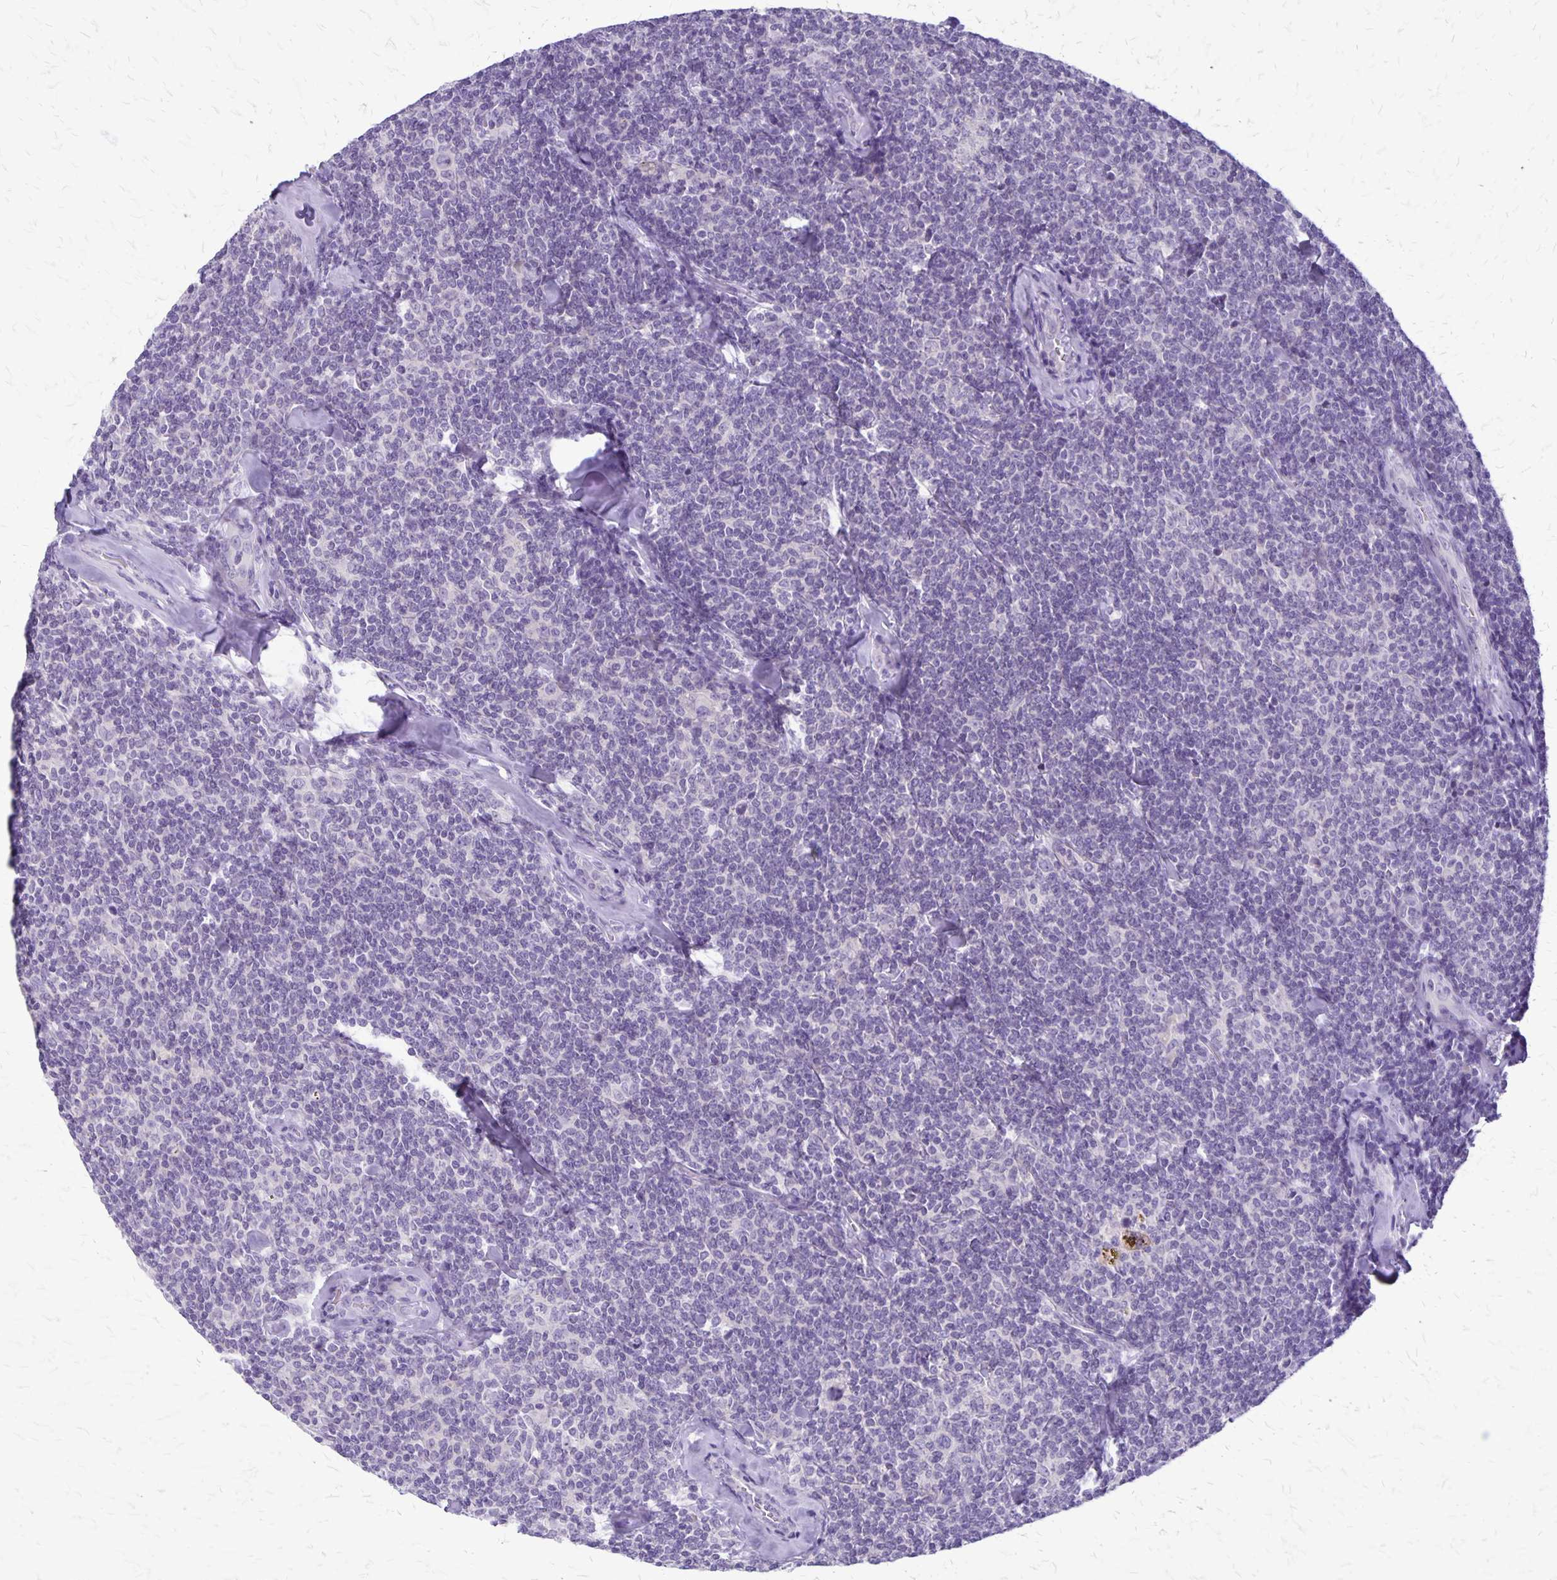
{"staining": {"intensity": "negative", "quantity": "none", "location": "none"}, "tissue": "lymphoma", "cell_type": "Tumor cells", "image_type": "cancer", "snomed": [{"axis": "morphology", "description": "Malignant lymphoma, non-Hodgkin's type, Low grade"}, {"axis": "topography", "description": "Lymph node"}], "caption": "An immunohistochemistry (IHC) histopathology image of lymphoma is shown. There is no staining in tumor cells of lymphoma.", "gene": "PLXNB3", "patient": {"sex": "female", "age": 56}}